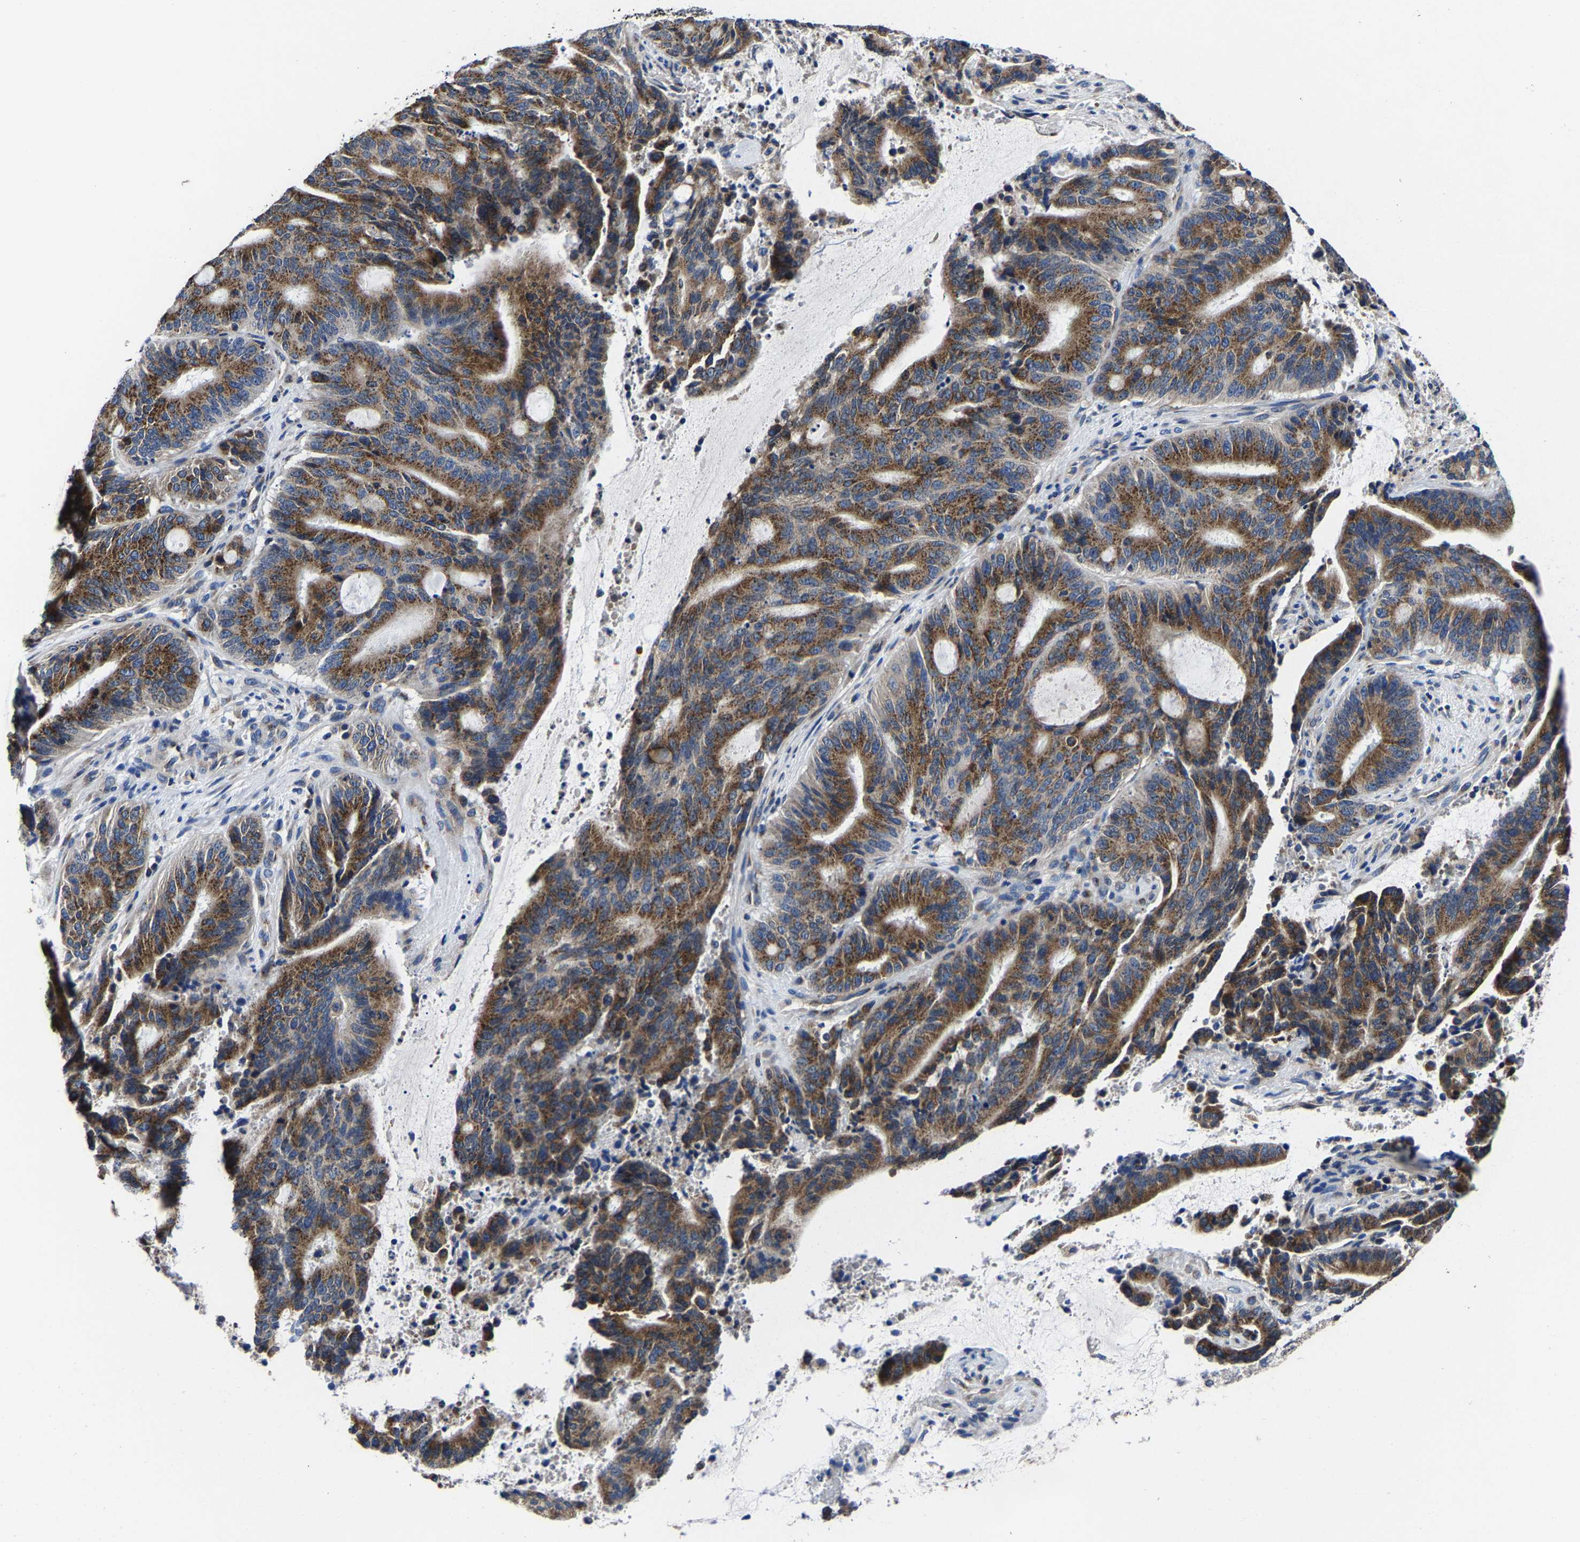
{"staining": {"intensity": "strong", "quantity": ">75%", "location": "cytoplasmic/membranous"}, "tissue": "liver cancer", "cell_type": "Tumor cells", "image_type": "cancer", "snomed": [{"axis": "morphology", "description": "Normal tissue, NOS"}, {"axis": "morphology", "description": "Cholangiocarcinoma"}, {"axis": "topography", "description": "Liver"}, {"axis": "topography", "description": "Peripheral nerve tissue"}], "caption": "Immunohistochemical staining of liver cholangiocarcinoma displays high levels of strong cytoplasmic/membranous protein positivity in about >75% of tumor cells. (Stains: DAB (3,3'-diaminobenzidine) in brown, nuclei in blue, Microscopy: brightfield microscopy at high magnification).", "gene": "EBAG9", "patient": {"sex": "female", "age": 73}}